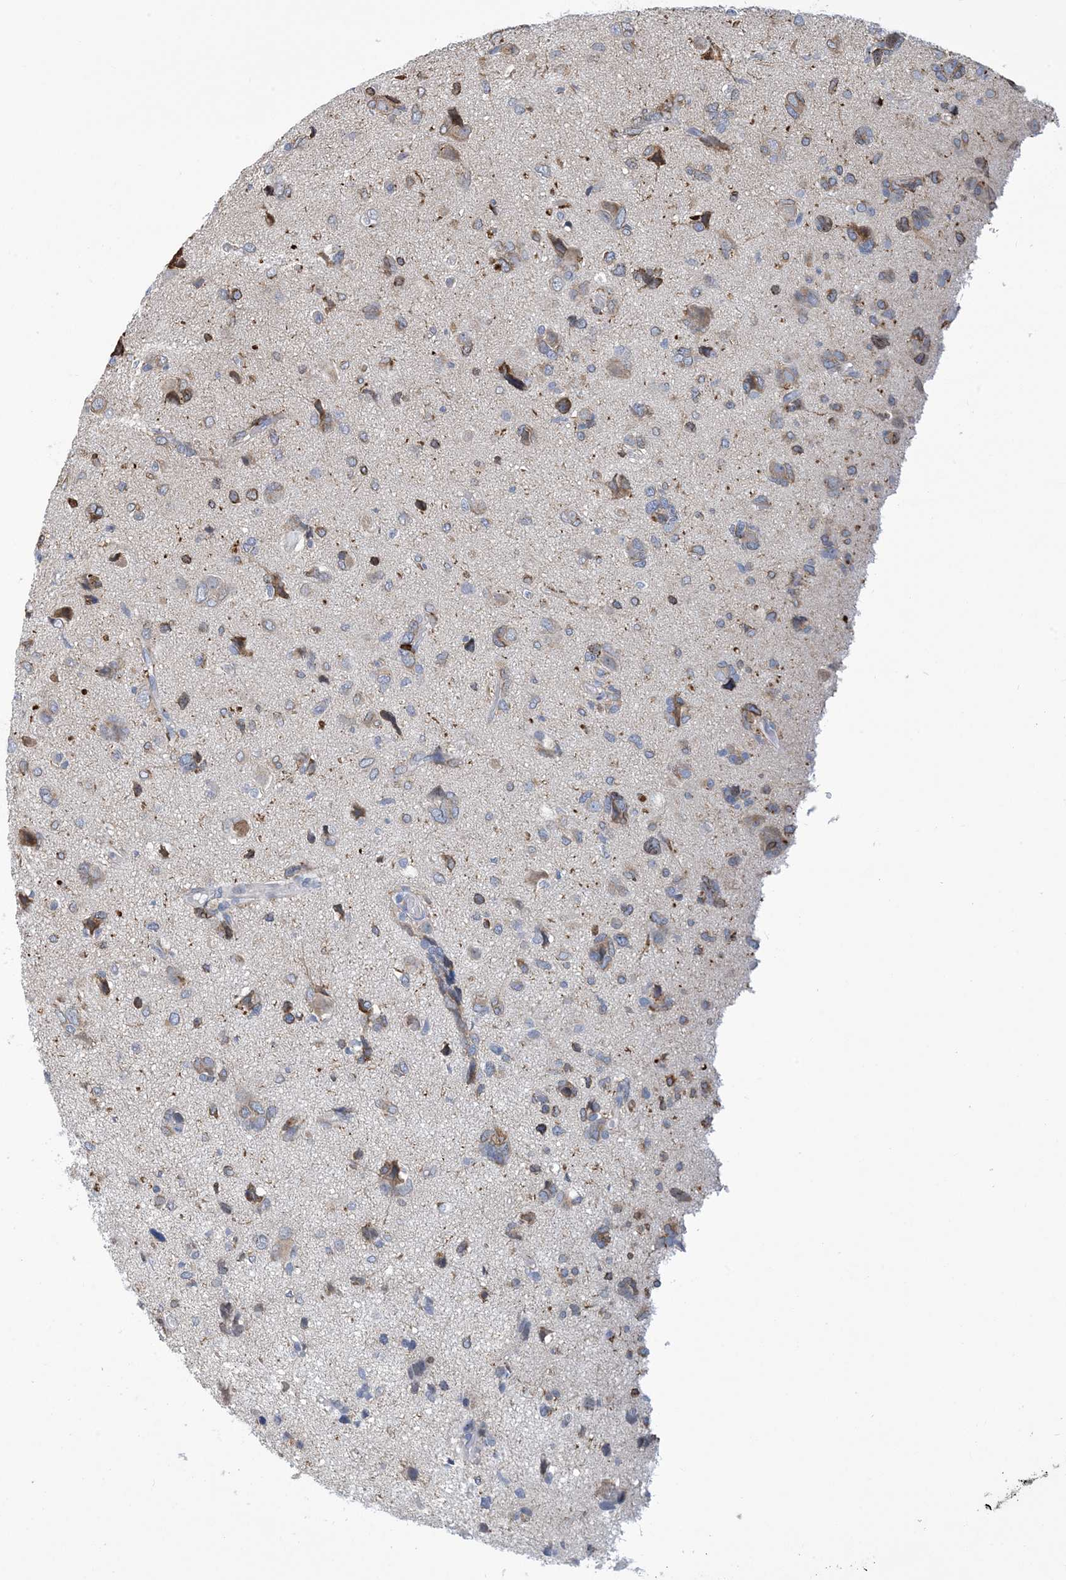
{"staining": {"intensity": "moderate", "quantity": "<25%", "location": "cytoplasmic/membranous"}, "tissue": "glioma", "cell_type": "Tumor cells", "image_type": "cancer", "snomed": [{"axis": "morphology", "description": "Glioma, malignant, High grade"}, {"axis": "topography", "description": "Brain"}], "caption": "Malignant glioma (high-grade) stained with DAB IHC reveals low levels of moderate cytoplasmic/membranous positivity in approximately <25% of tumor cells. (DAB IHC with brightfield microscopy, high magnification).", "gene": "CCDC14", "patient": {"sex": "female", "age": 59}}